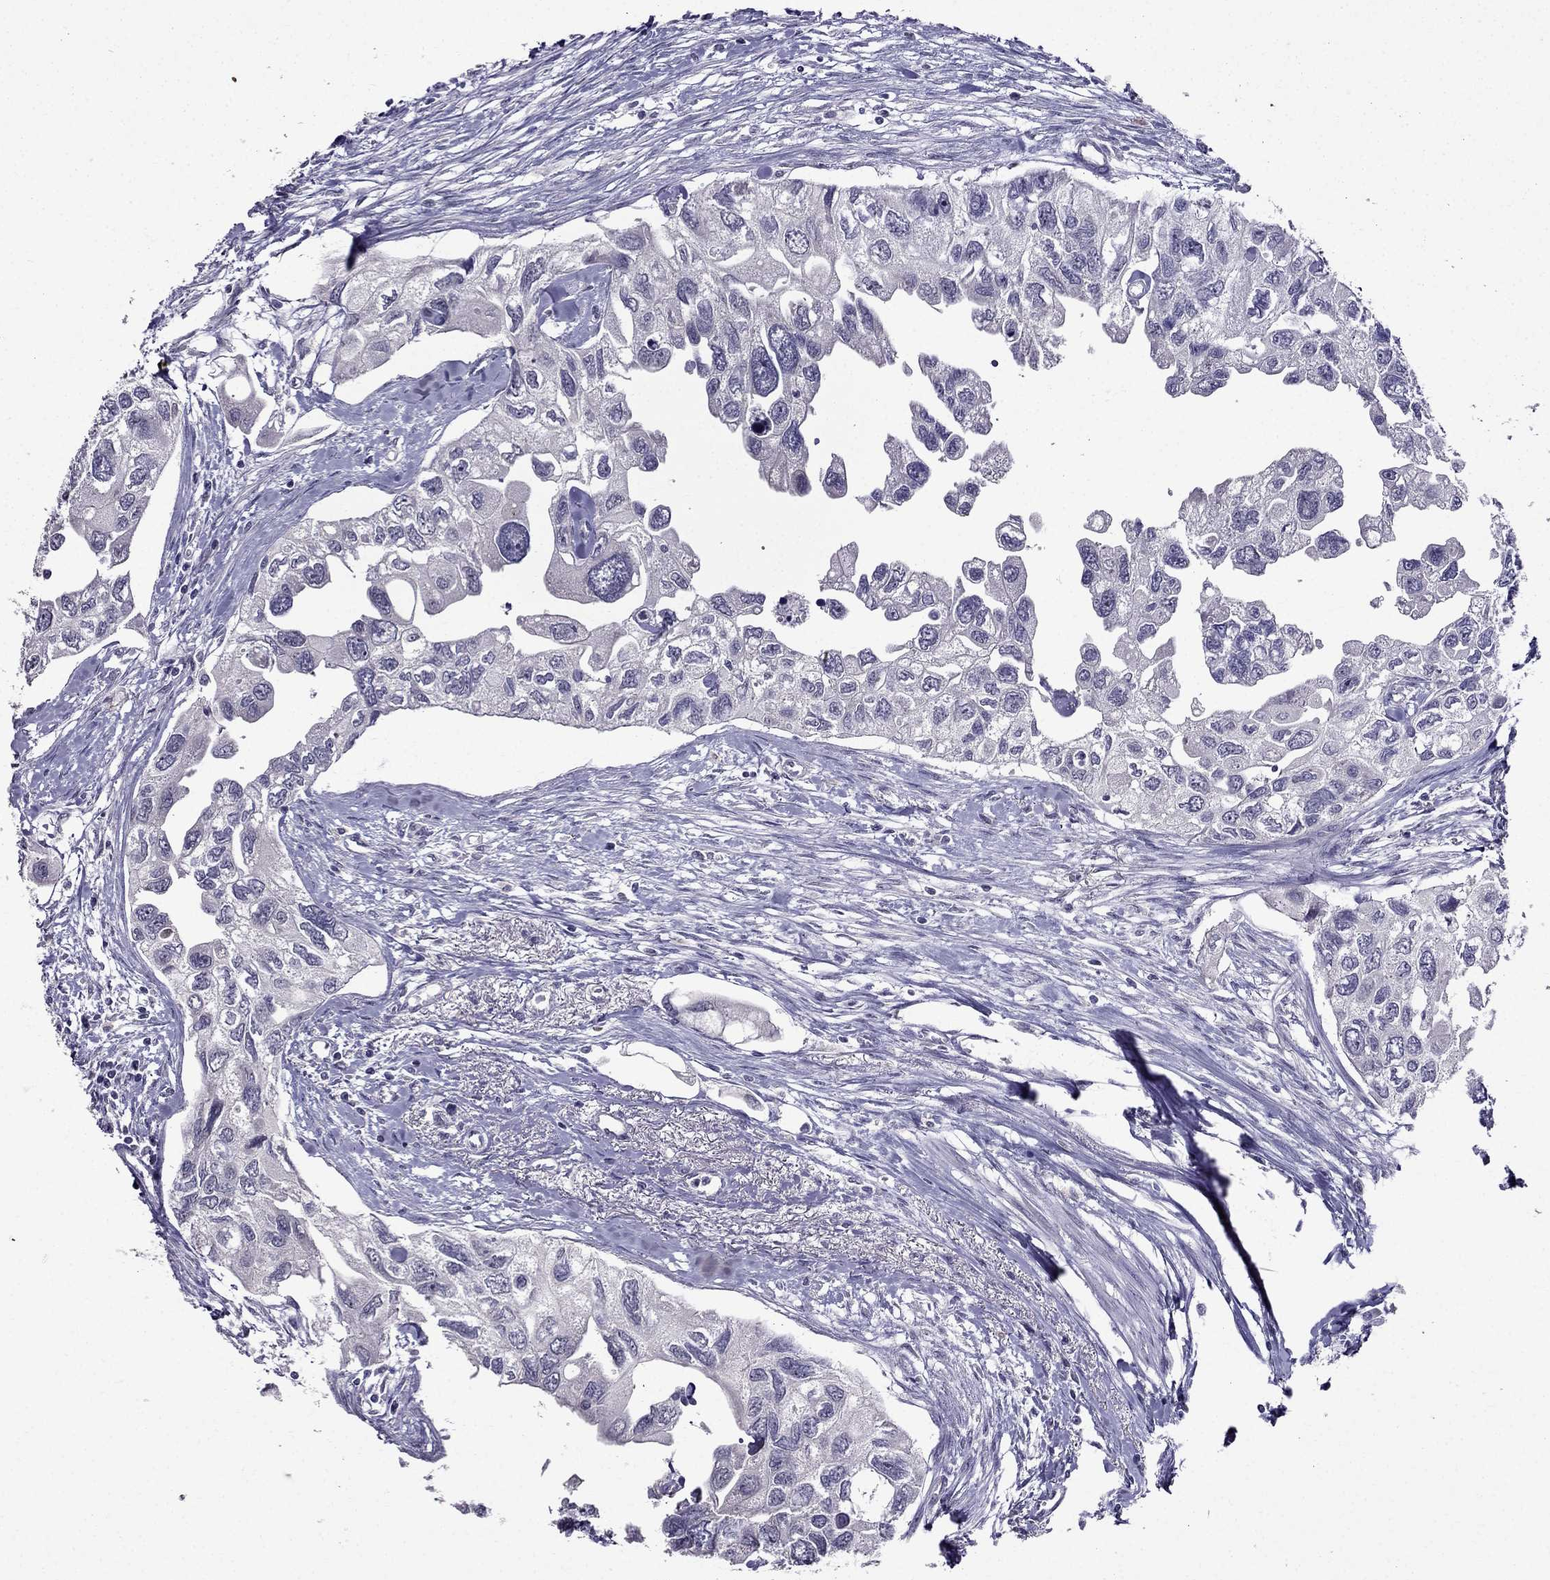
{"staining": {"intensity": "negative", "quantity": "none", "location": "none"}, "tissue": "urothelial cancer", "cell_type": "Tumor cells", "image_type": "cancer", "snomed": [{"axis": "morphology", "description": "Urothelial carcinoma, High grade"}, {"axis": "topography", "description": "Urinary bladder"}], "caption": "Immunohistochemistry (IHC) histopathology image of neoplastic tissue: human high-grade urothelial carcinoma stained with DAB displays no significant protein expression in tumor cells.", "gene": "DUSP15", "patient": {"sex": "male", "age": 59}}